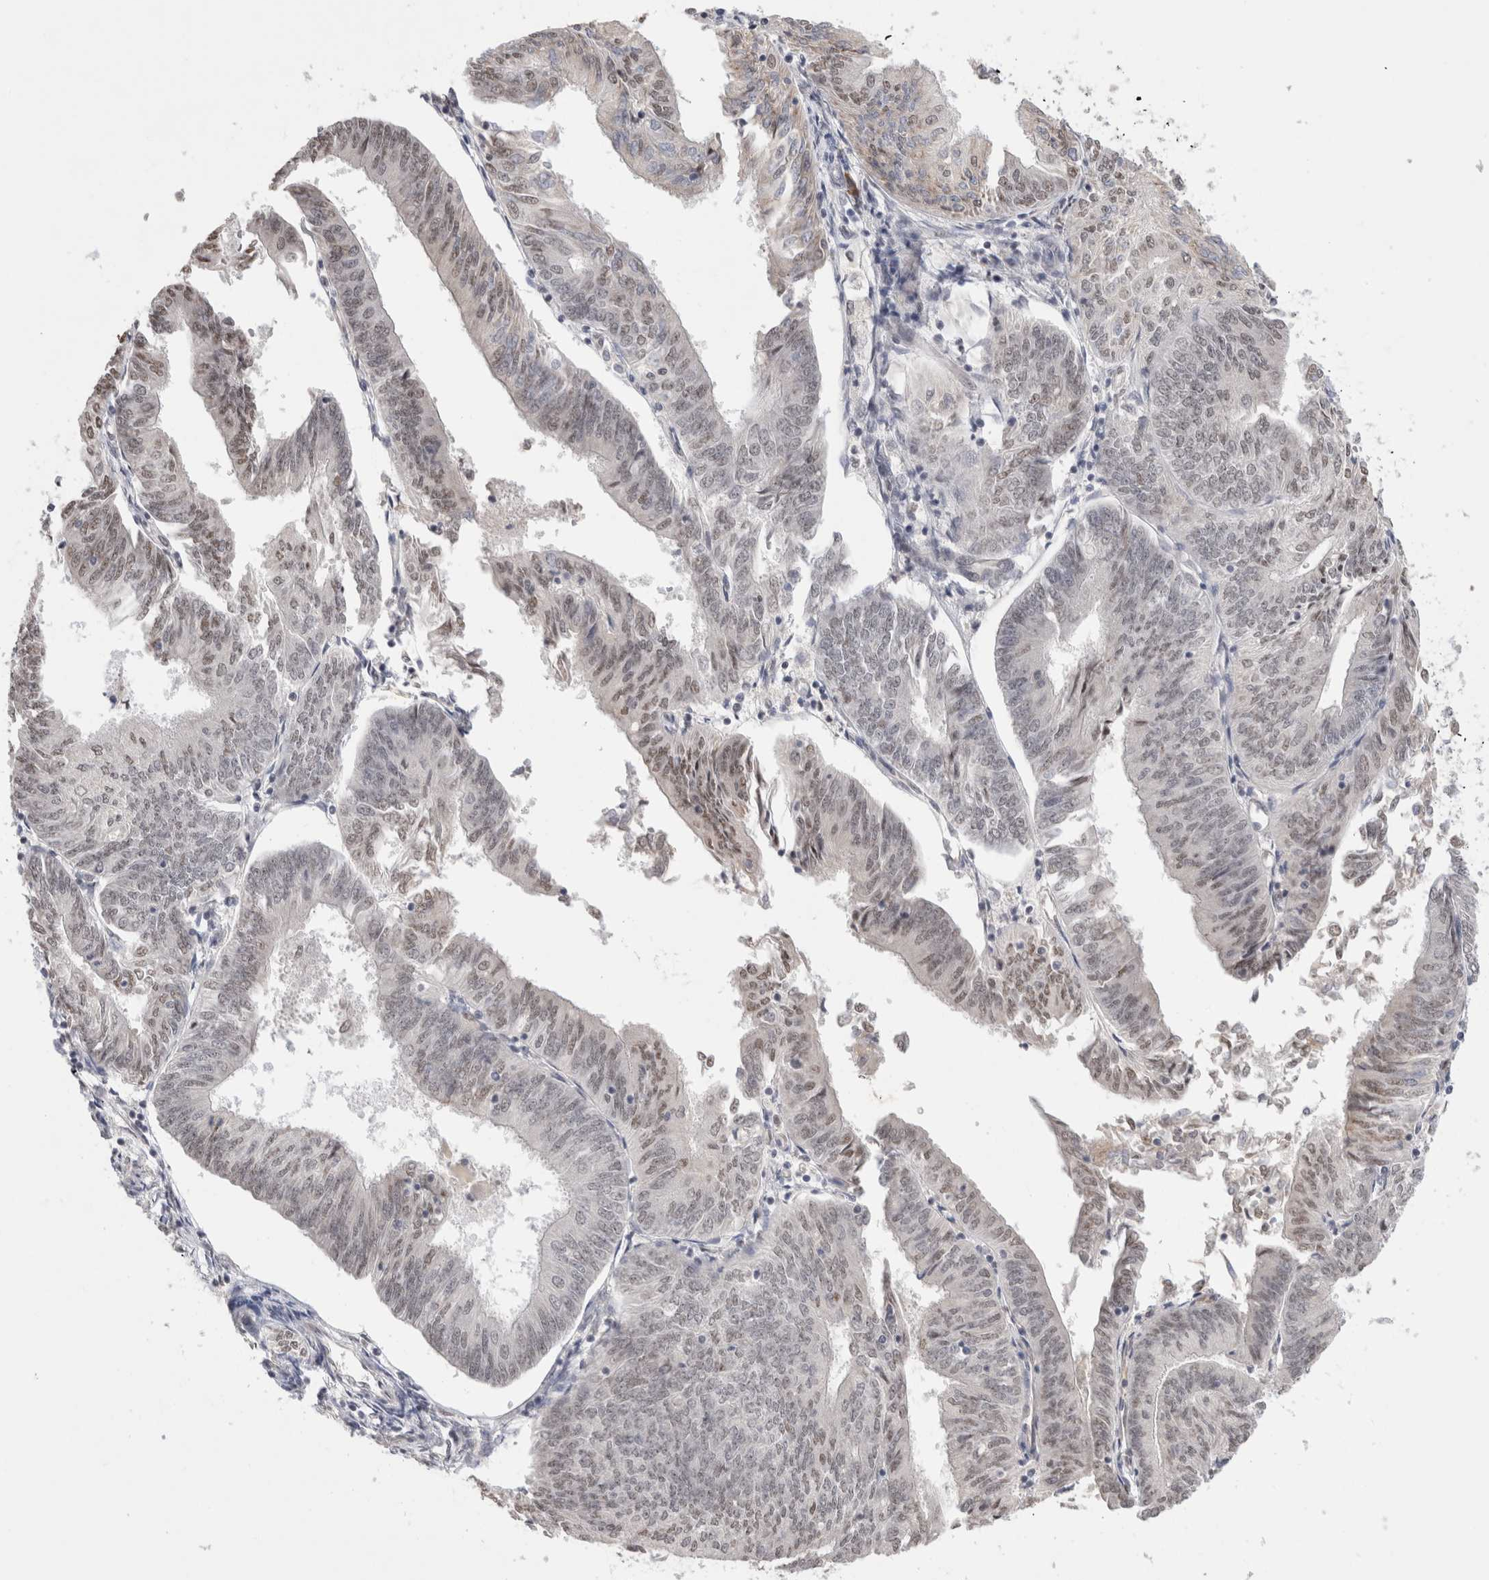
{"staining": {"intensity": "moderate", "quantity": "<25%", "location": "nuclear"}, "tissue": "endometrial cancer", "cell_type": "Tumor cells", "image_type": "cancer", "snomed": [{"axis": "morphology", "description": "Adenocarcinoma, NOS"}, {"axis": "topography", "description": "Endometrium"}], "caption": "There is low levels of moderate nuclear positivity in tumor cells of endometrial adenocarcinoma, as demonstrated by immunohistochemical staining (brown color).", "gene": "HDLBP", "patient": {"sex": "female", "age": 58}}